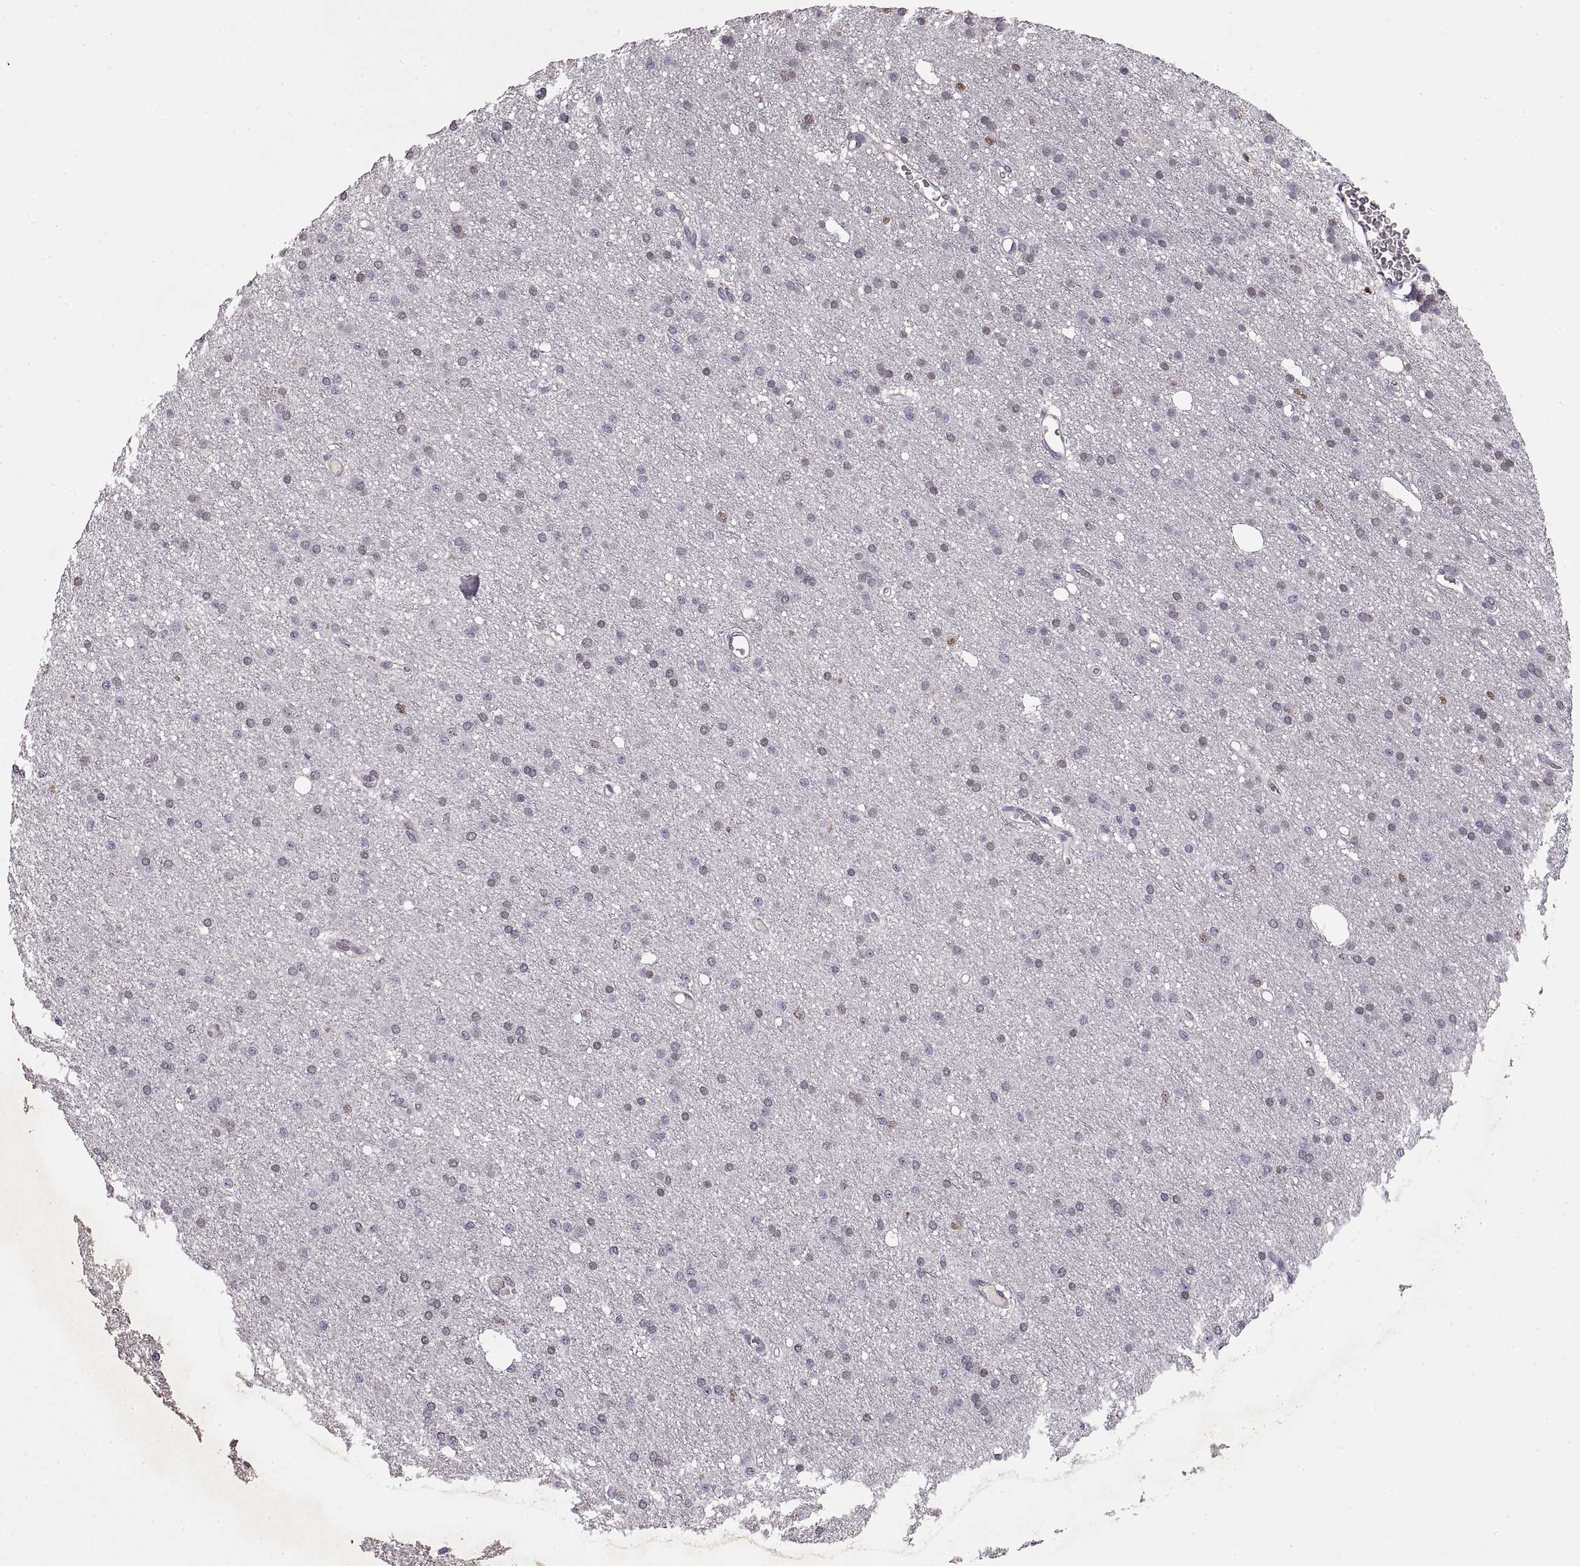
{"staining": {"intensity": "negative", "quantity": "none", "location": "none"}, "tissue": "glioma", "cell_type": "Tumor cells", "image_type": "cancer", "snomed": [{"axis": "morphology", "description": "Glioma, malignant, Low grade"}, {"axis": "topography", "description": "Brain"}], "caption": "DAB immunohistochemical staining of human malignant glioma (low-grade) shows no significant staining in tumor cells. (Immunohistochemistry (ihc), brightfield microscopy, high magnification).", "gene": "ADAM11", "patient": {"sex": "male", "age": 27}}